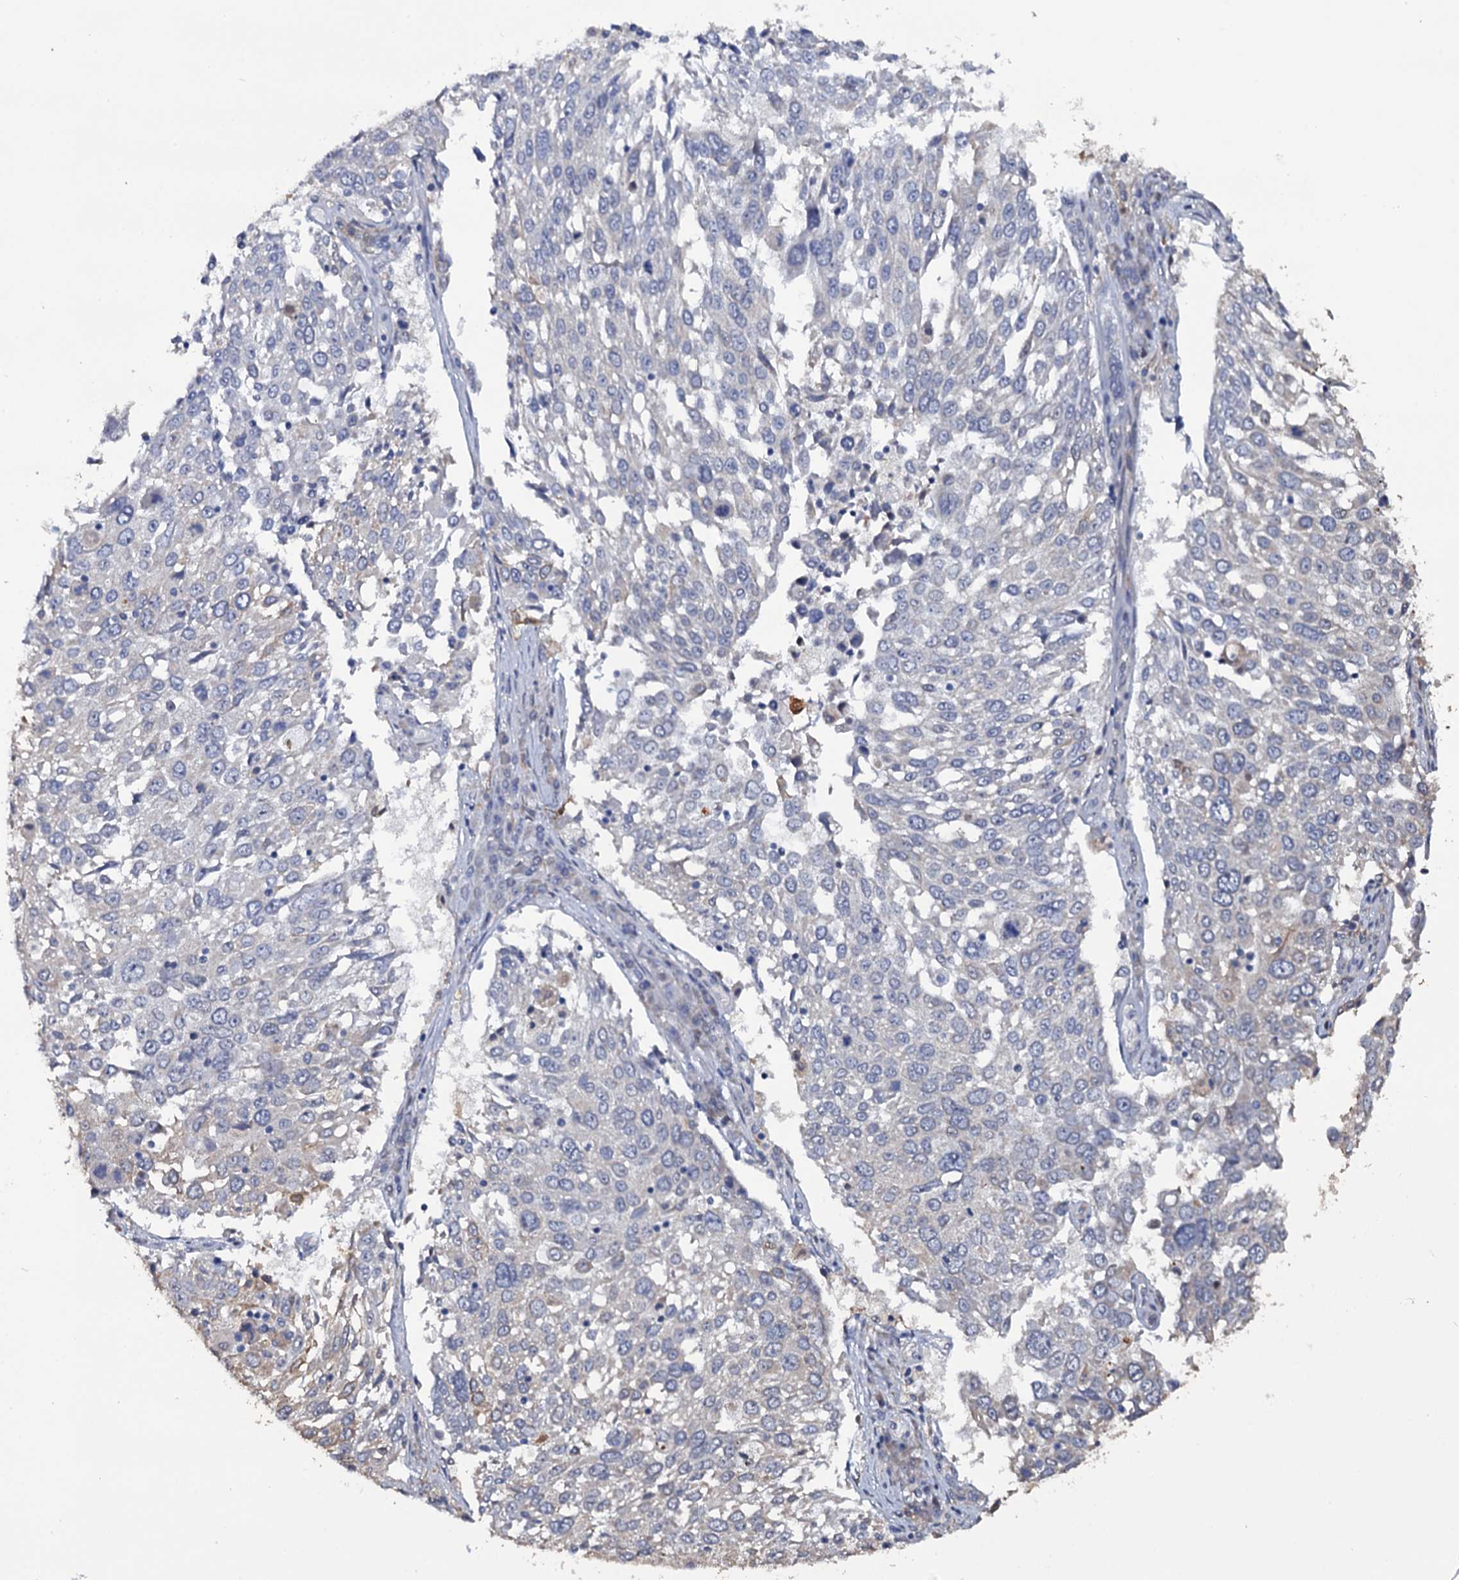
{"staining": {"intensity": "negative", "quantity": "none", "location": "none"}, "tissue": "lung cancer", "cell_type": "Tumor cells", "image_type": "cancer", "snomed": [{"axis": "morphology", "description": "Squamous cell carcinoma, NOS"}, {"axis": "topography", "description": "Lung"}], "caption": "Histopathology image shows no significant protein staining in tumor cells of lung squamous cell carcinoma.", "gene": "CRYL1", "patient": {"sex": "male", "age": 65}}